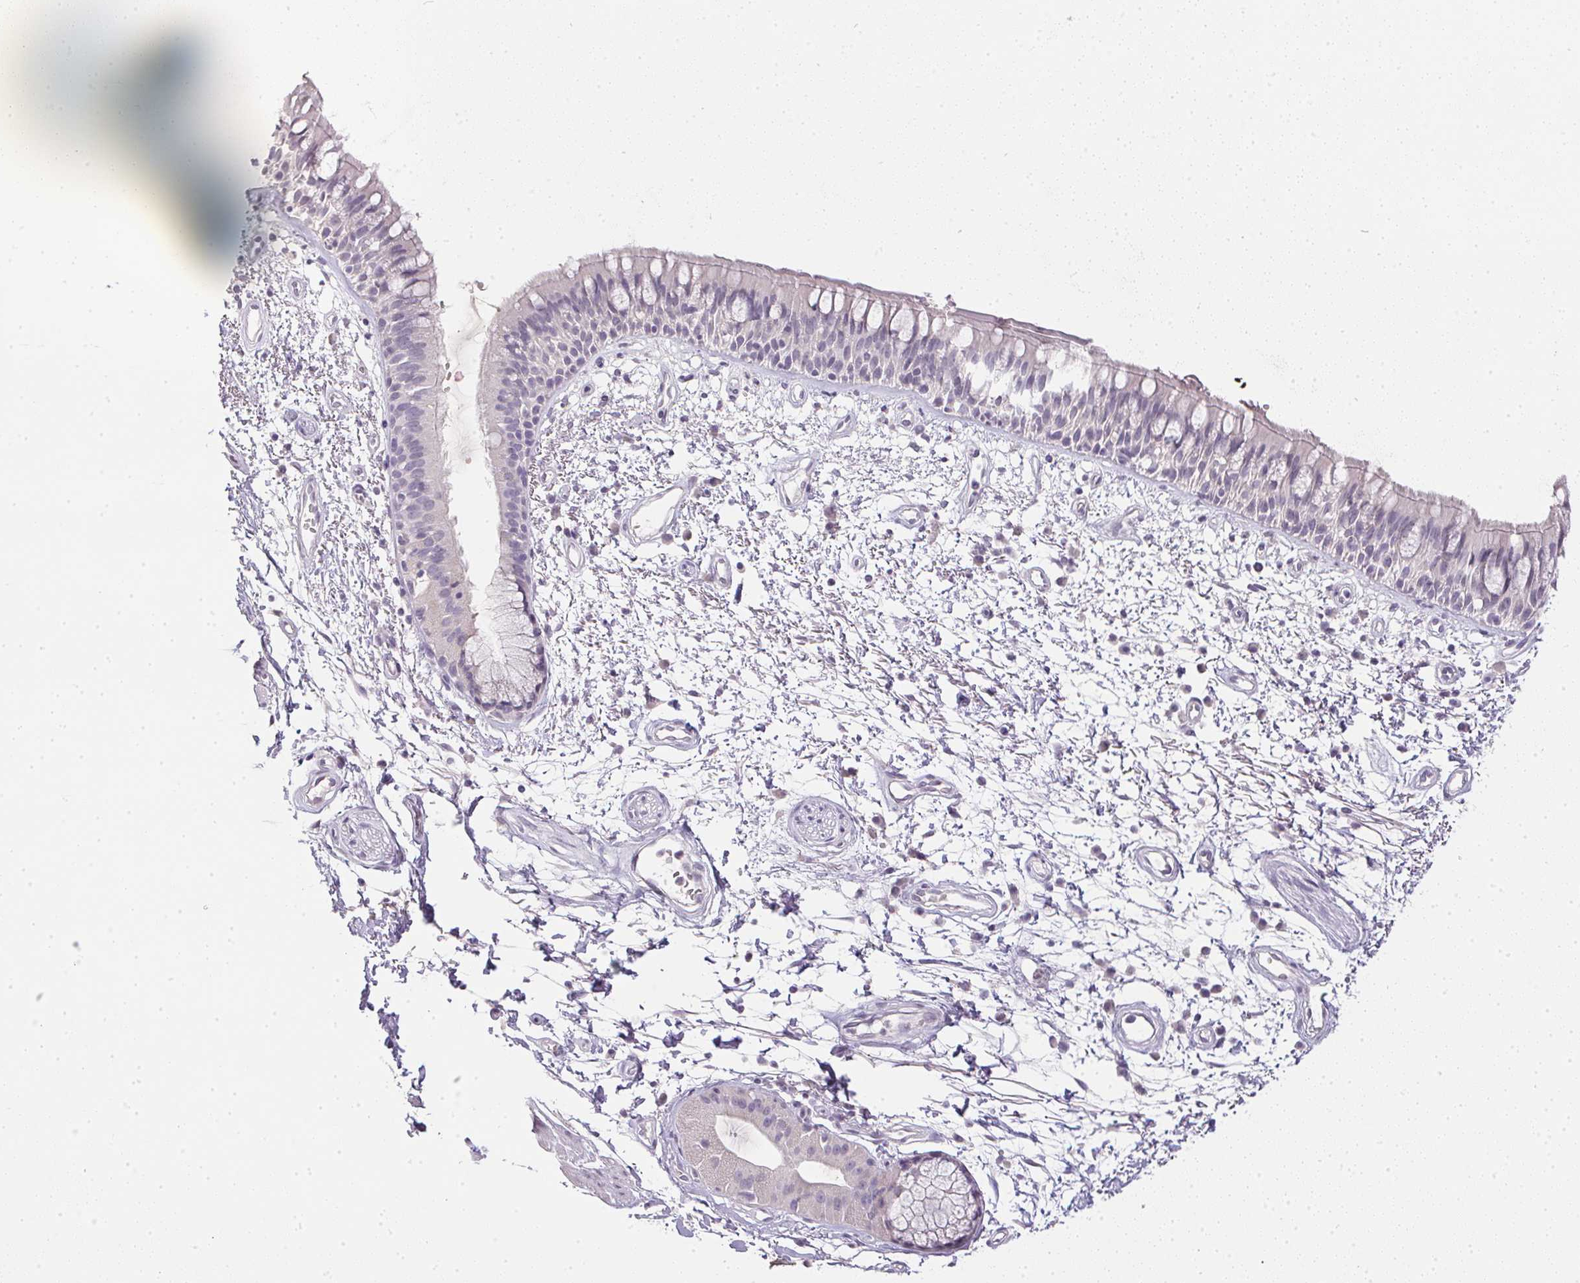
{"staining": {"intensity": "negative", "quantity": "none", "location": "none"}, "tissue": "bronchus", "cell_type": "Respiratory epithelial cells", "image_type": "normal", "snomed": [{"axis": "morphology", "description": "Normal tissue, NOS"}, {"axis": "morphology", "description": "Squamous cell carcinoma, NOS"}, {"axis": "topography", "description": "Cartilage tissue"}, {"axis": "topography", "description": "Bronchus"}, {"axis": "topography", "description": "Lung"}], "caption": "An immunohistochemistry photomicrograph of normal bronchus is shown. There is no staining in respiratory epithelial cells of bronchus.", "gene": "PPY", "patient": {"sex": "male", "age": 66}}